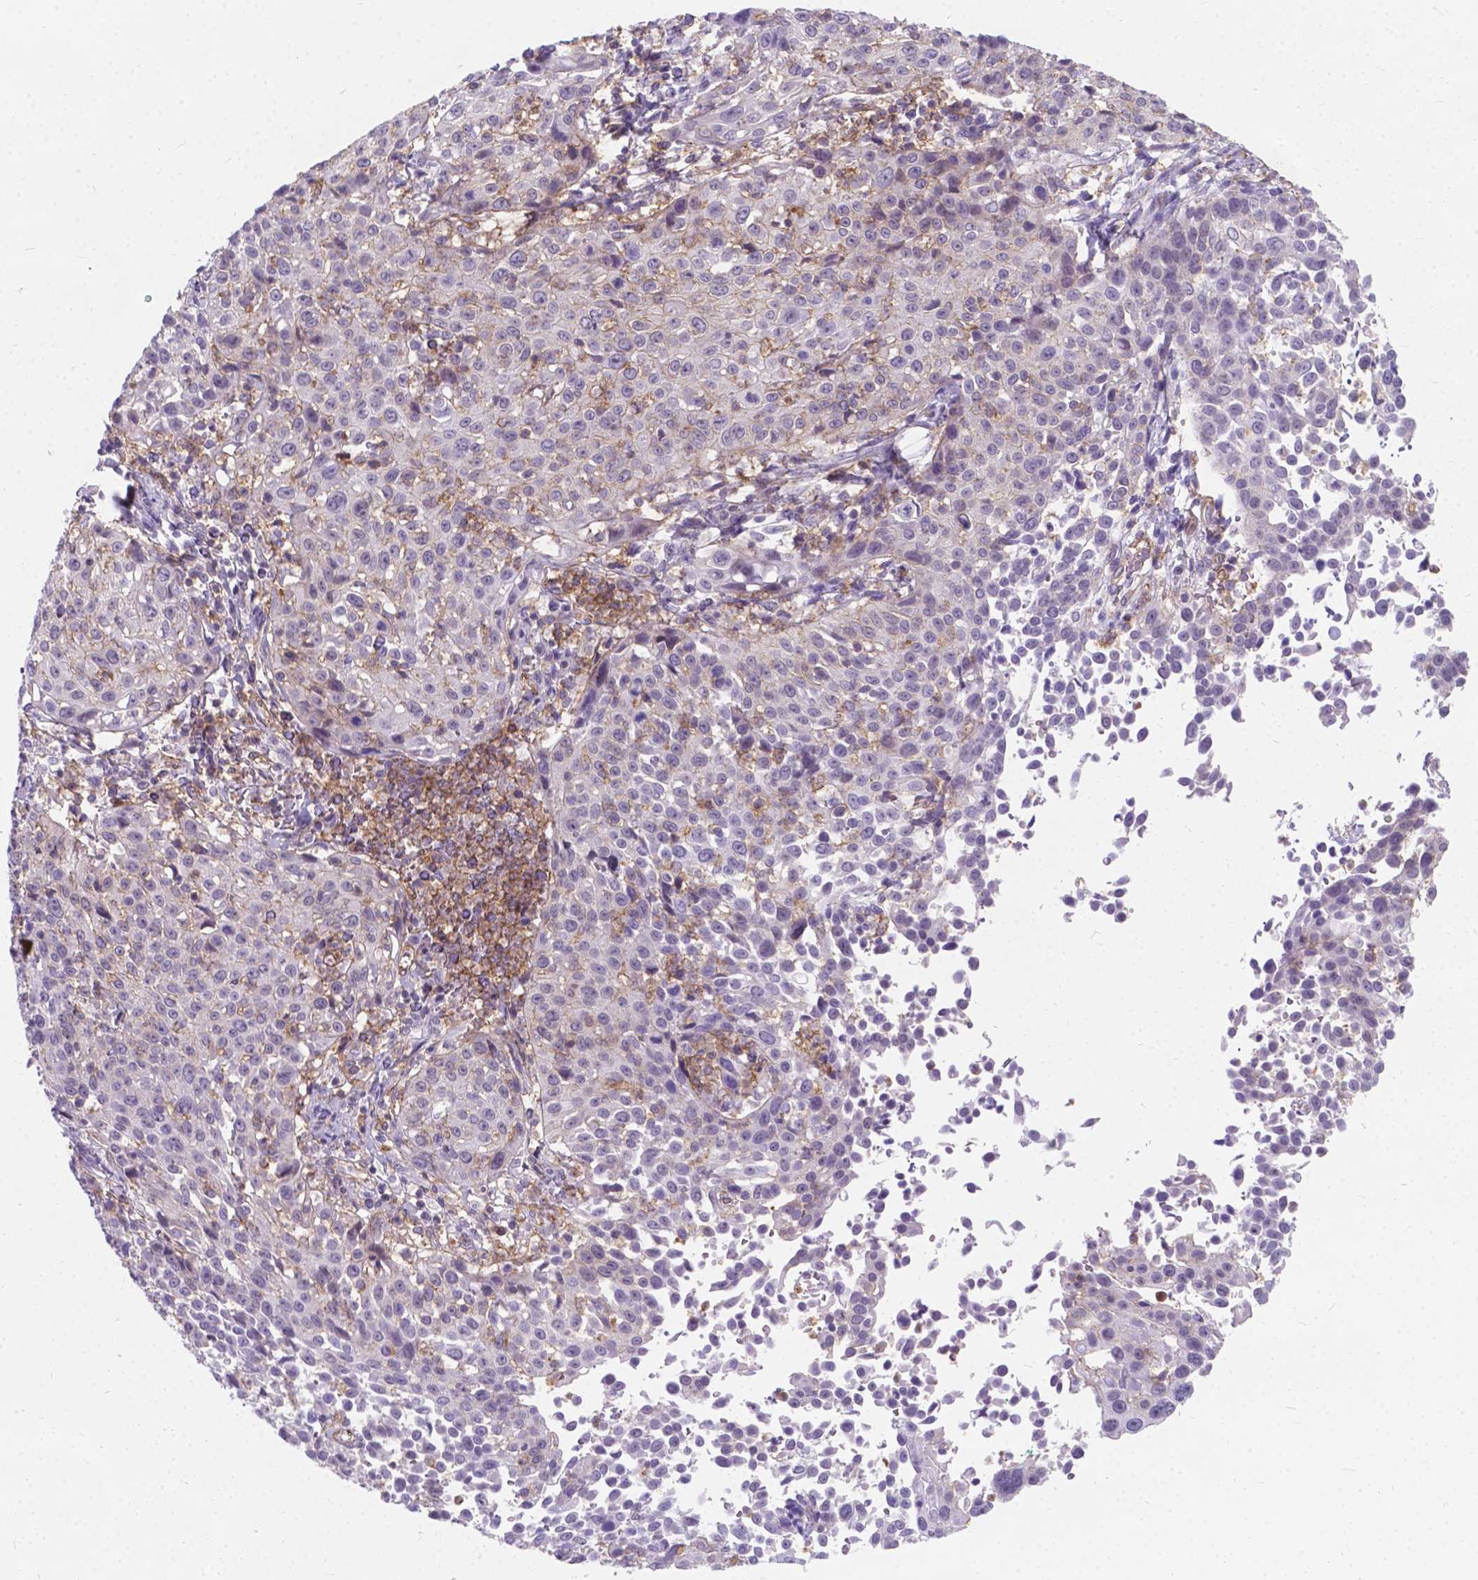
{"staining": {"intensity": "negative", "quantity": "none", "location": "none"}, "tissue": "cervical cancer", "cell_type": "Tumor cells", "image_type": "cancer", "snomed": [{"axis": "morphology", "description": "Squamous cell carcinoma, NOS"}, {"axis": "topography", "description": "Cervix"}], "caption": "IHC of cervical cancer (squamous cell carcinoma) exhibits no staining in tumor cells. Nuclei are stained in blue.", "gene": "KIAA0040", "patient": {"sex": "female", "age": 26}}